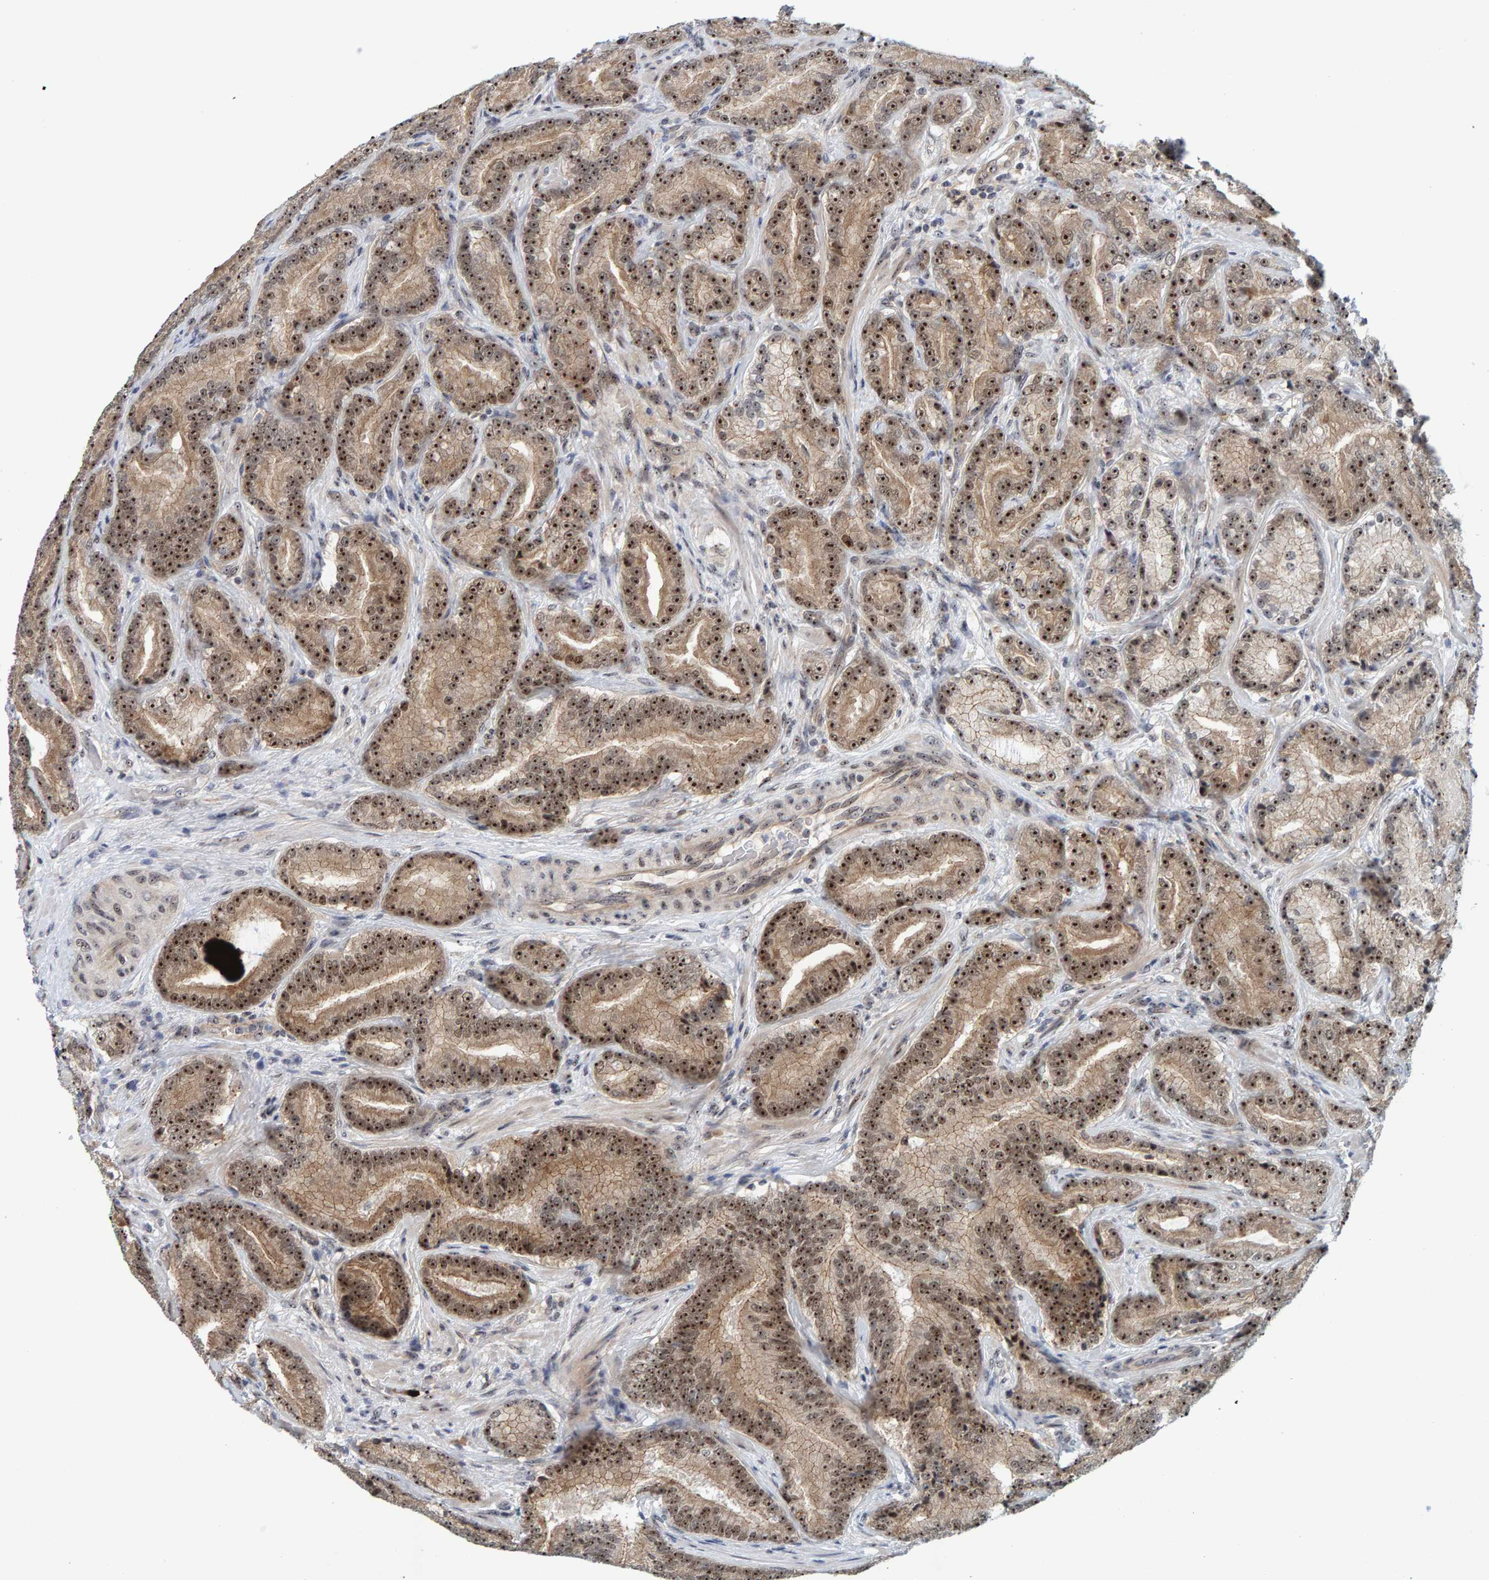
{"staining": {"intensity": "strong", "quantity": ">75%", "location": "nuclear"}, "tissue": "prostate cancer", "cell_type": "Tumor cells", "image_type": "cancer", "snomed": [{"axis": "morphology", "description": "Adenocarcinoma, High grade"}, {"axis": "topography", "description": "Prostate"}], "caption": "Immunohistochemical staining of human prostate cancer (adenocarcinoma (high-grade)) shows strong nuclear protein expression in approximately >75% of tumor cells. Using DAB (brown) and hematoxylin (blue) stains, captured at high magnification using brightfield microscopy.", "gene": "POLR1E", "patient": {"sex": "male", "age": 55}}